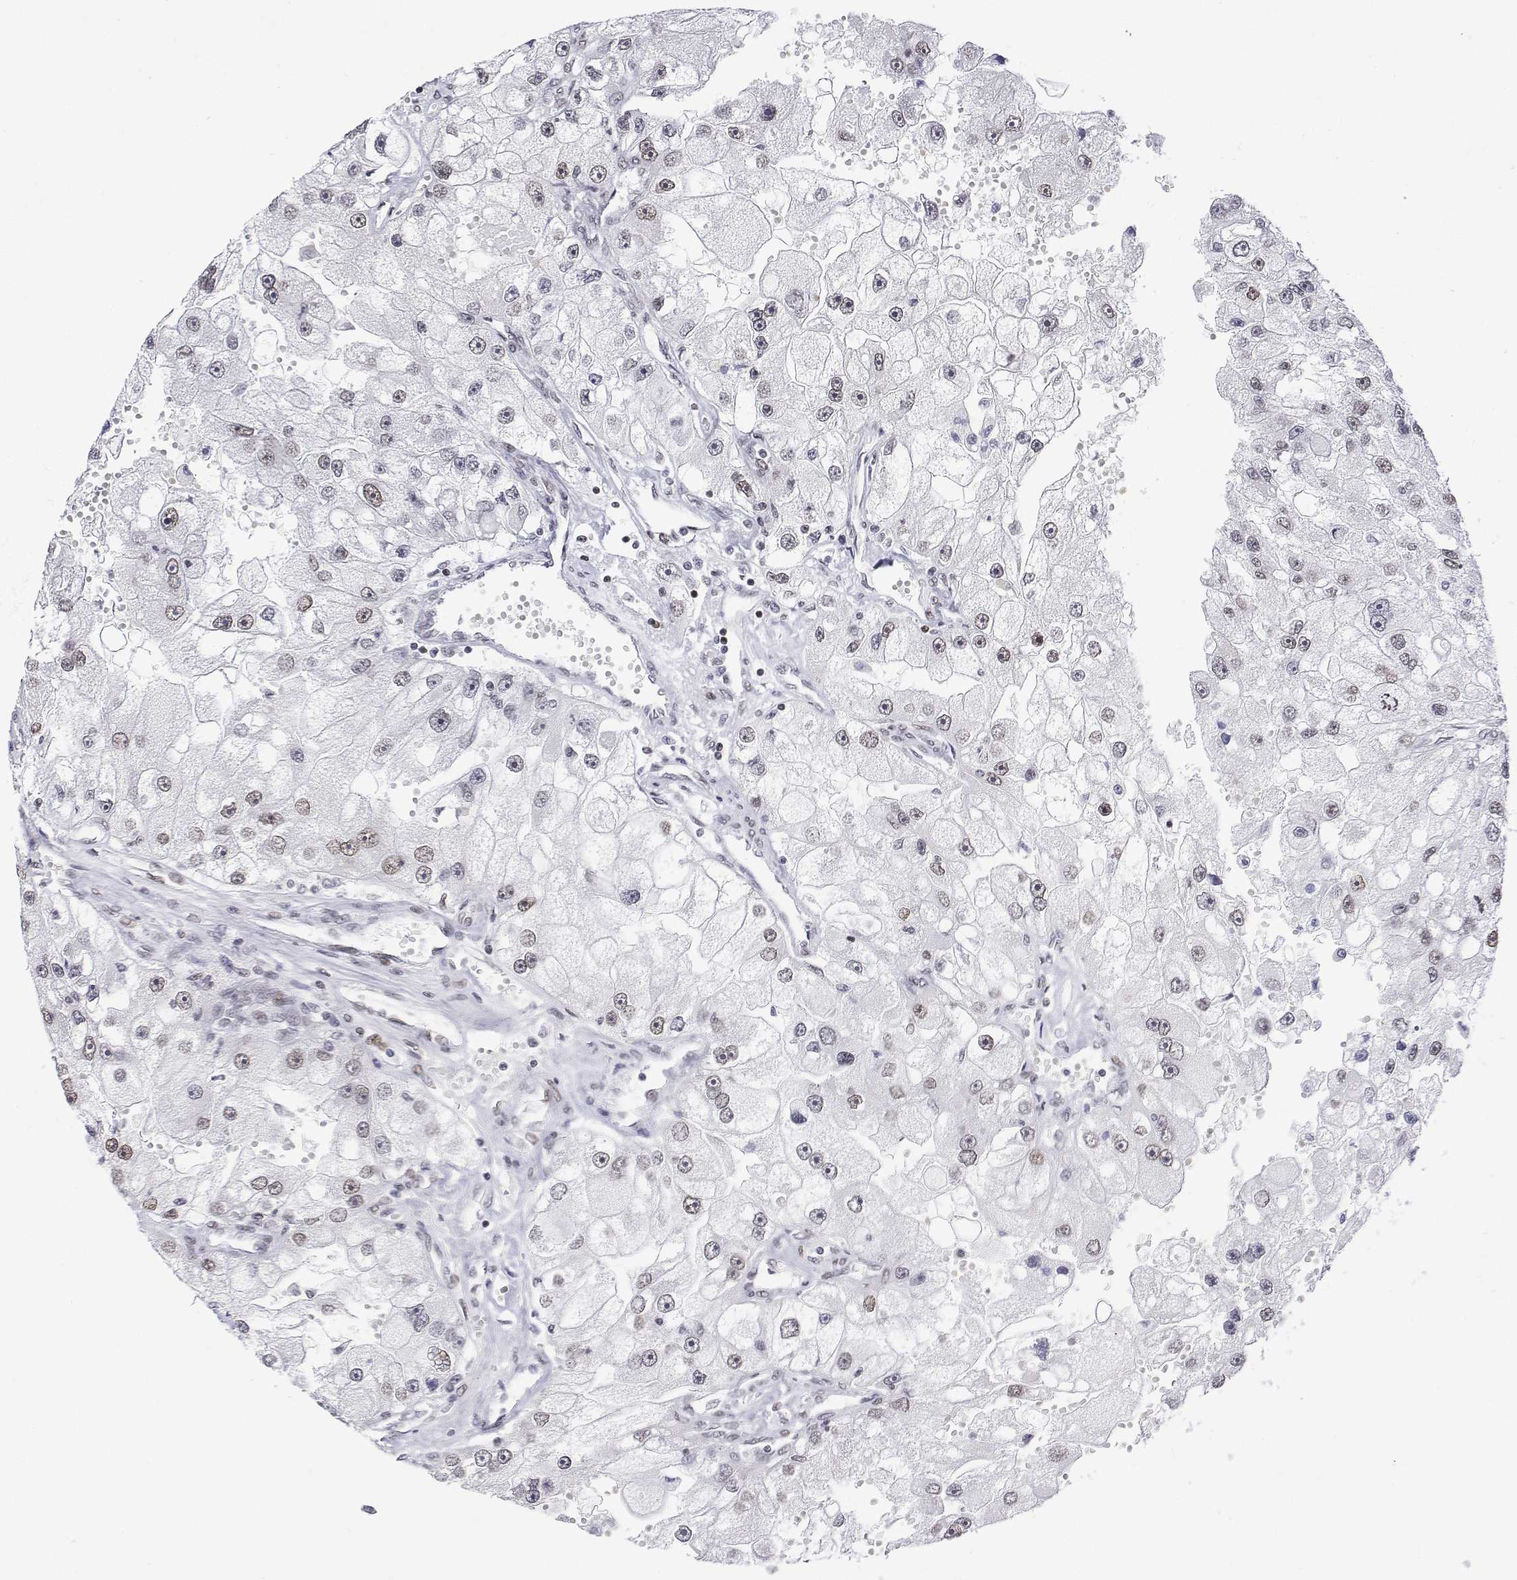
{"staining": {"intensity": "weak", "quantity": "<25%", "location": "nuclear"}, "tissue": "renal cancer", "cell_type": "Tumor cells", "image_type": "cancer", "snomed": [{"axis": "morphology", "description": "Adenocarcinoma, NOS"}, {"axis": "topography", "description": "Kidney"}], "caption": "Immunohistochemistry photomicrograph of renal cancer (adenocarcinoma) stained for a protein (brown), which reveals no positivity in tumor cells.", "gene": "XPC", "patient": {"sex": "male", "age": 63}}